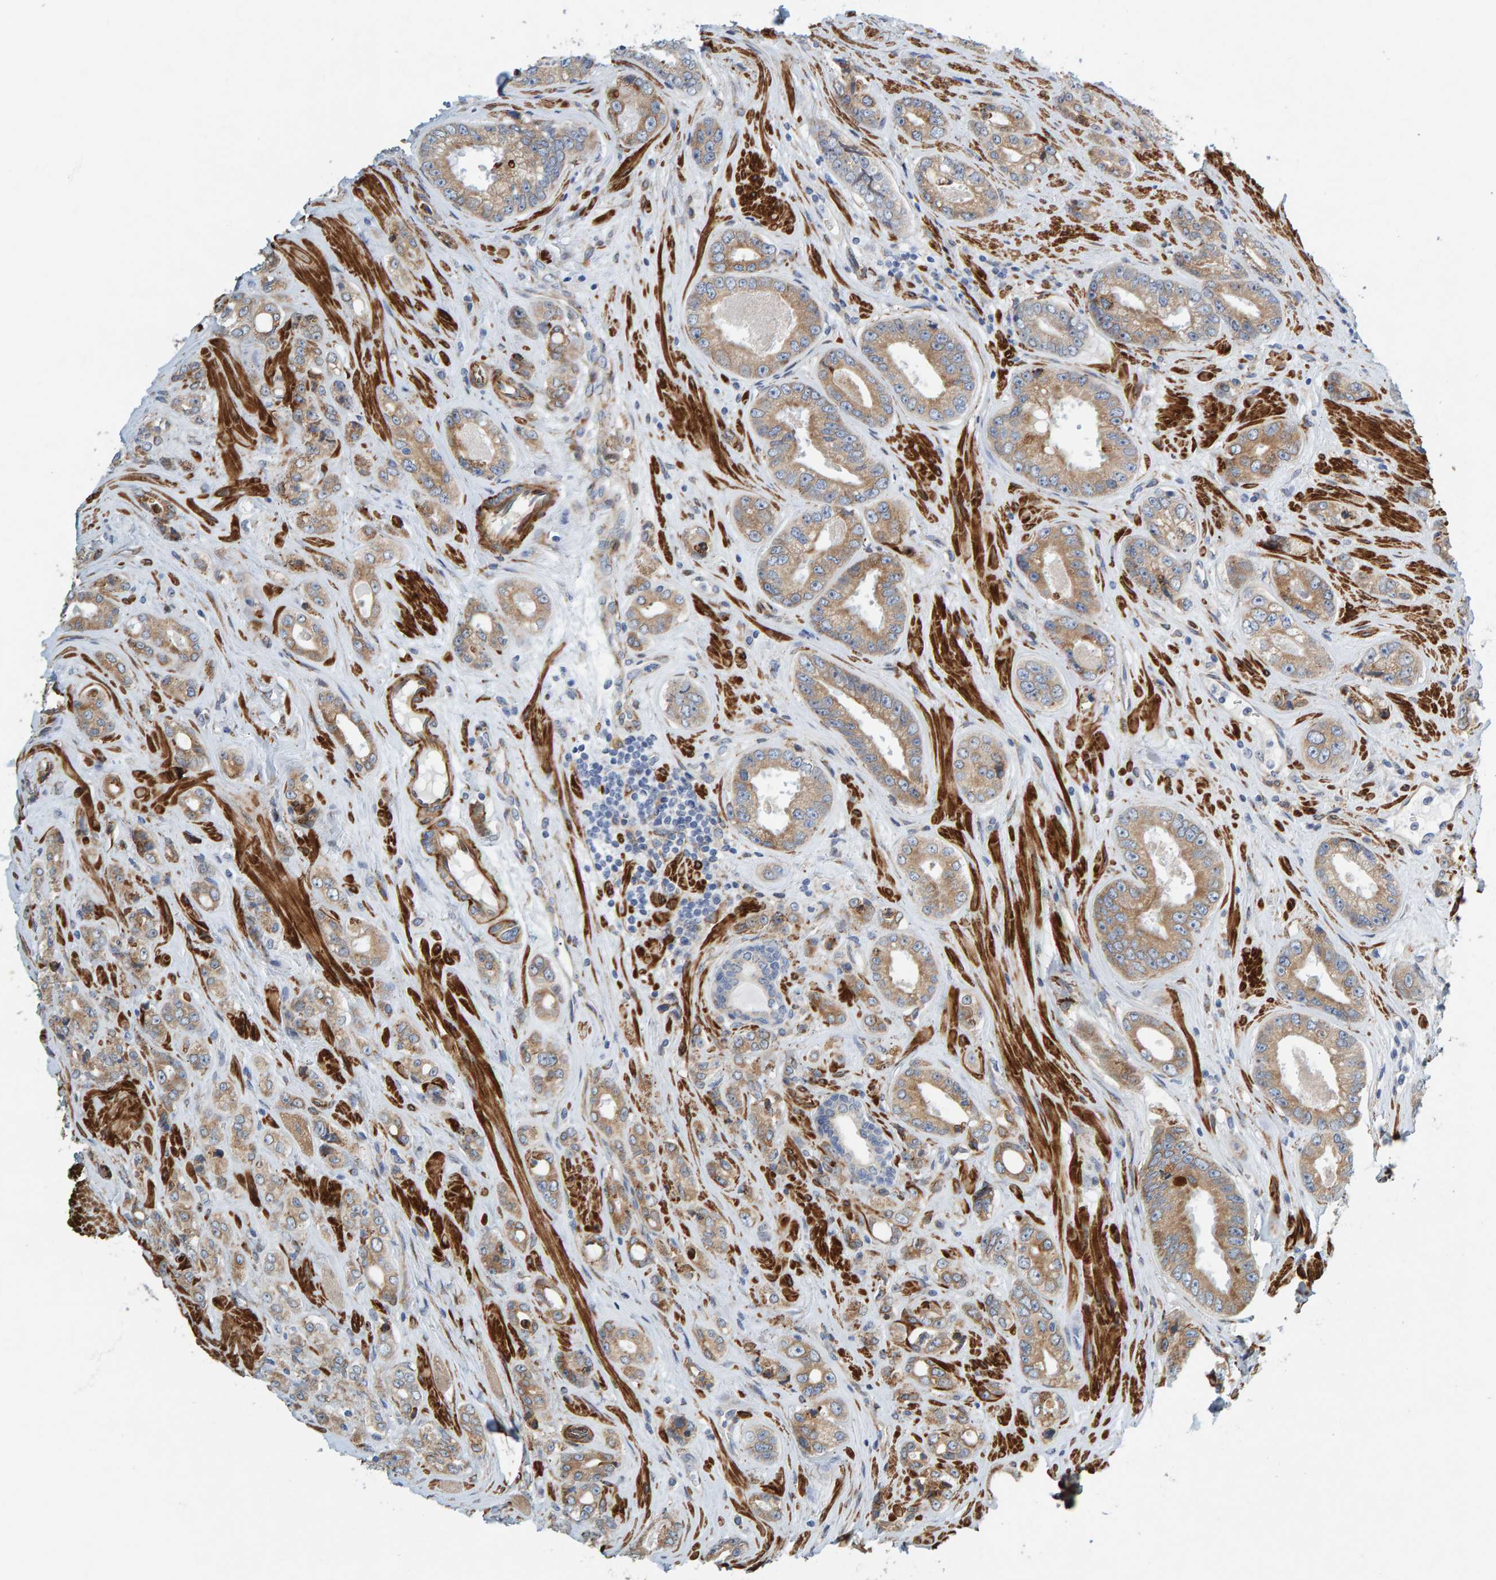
{"staining": {"intensity": "moderate", "quantity": ">75%", "location": "cytoplasmic/membranous"}, "tissue": "prostate cancer", "cell_type": "Tumor cells", "image_type": "cancer", "snomed": [{"axis": "morphology", "description": "Adenocarcinoma, High grade"}, {"axis": "topography", "description": "Prostate"}], "caption": "Immunohistochemical staining of human high-grade adenocarcinoma (prostate) demonstrates medium levels of moderate cytoplasmic/membranous staining in about >75% of tumor cells. (DAB (3,3'-diaminobenzidine) = brown stain, brightfield microscopy at high magnification).", "gene": "MMP16", "patient": {"sex": "male", "age": 61}}